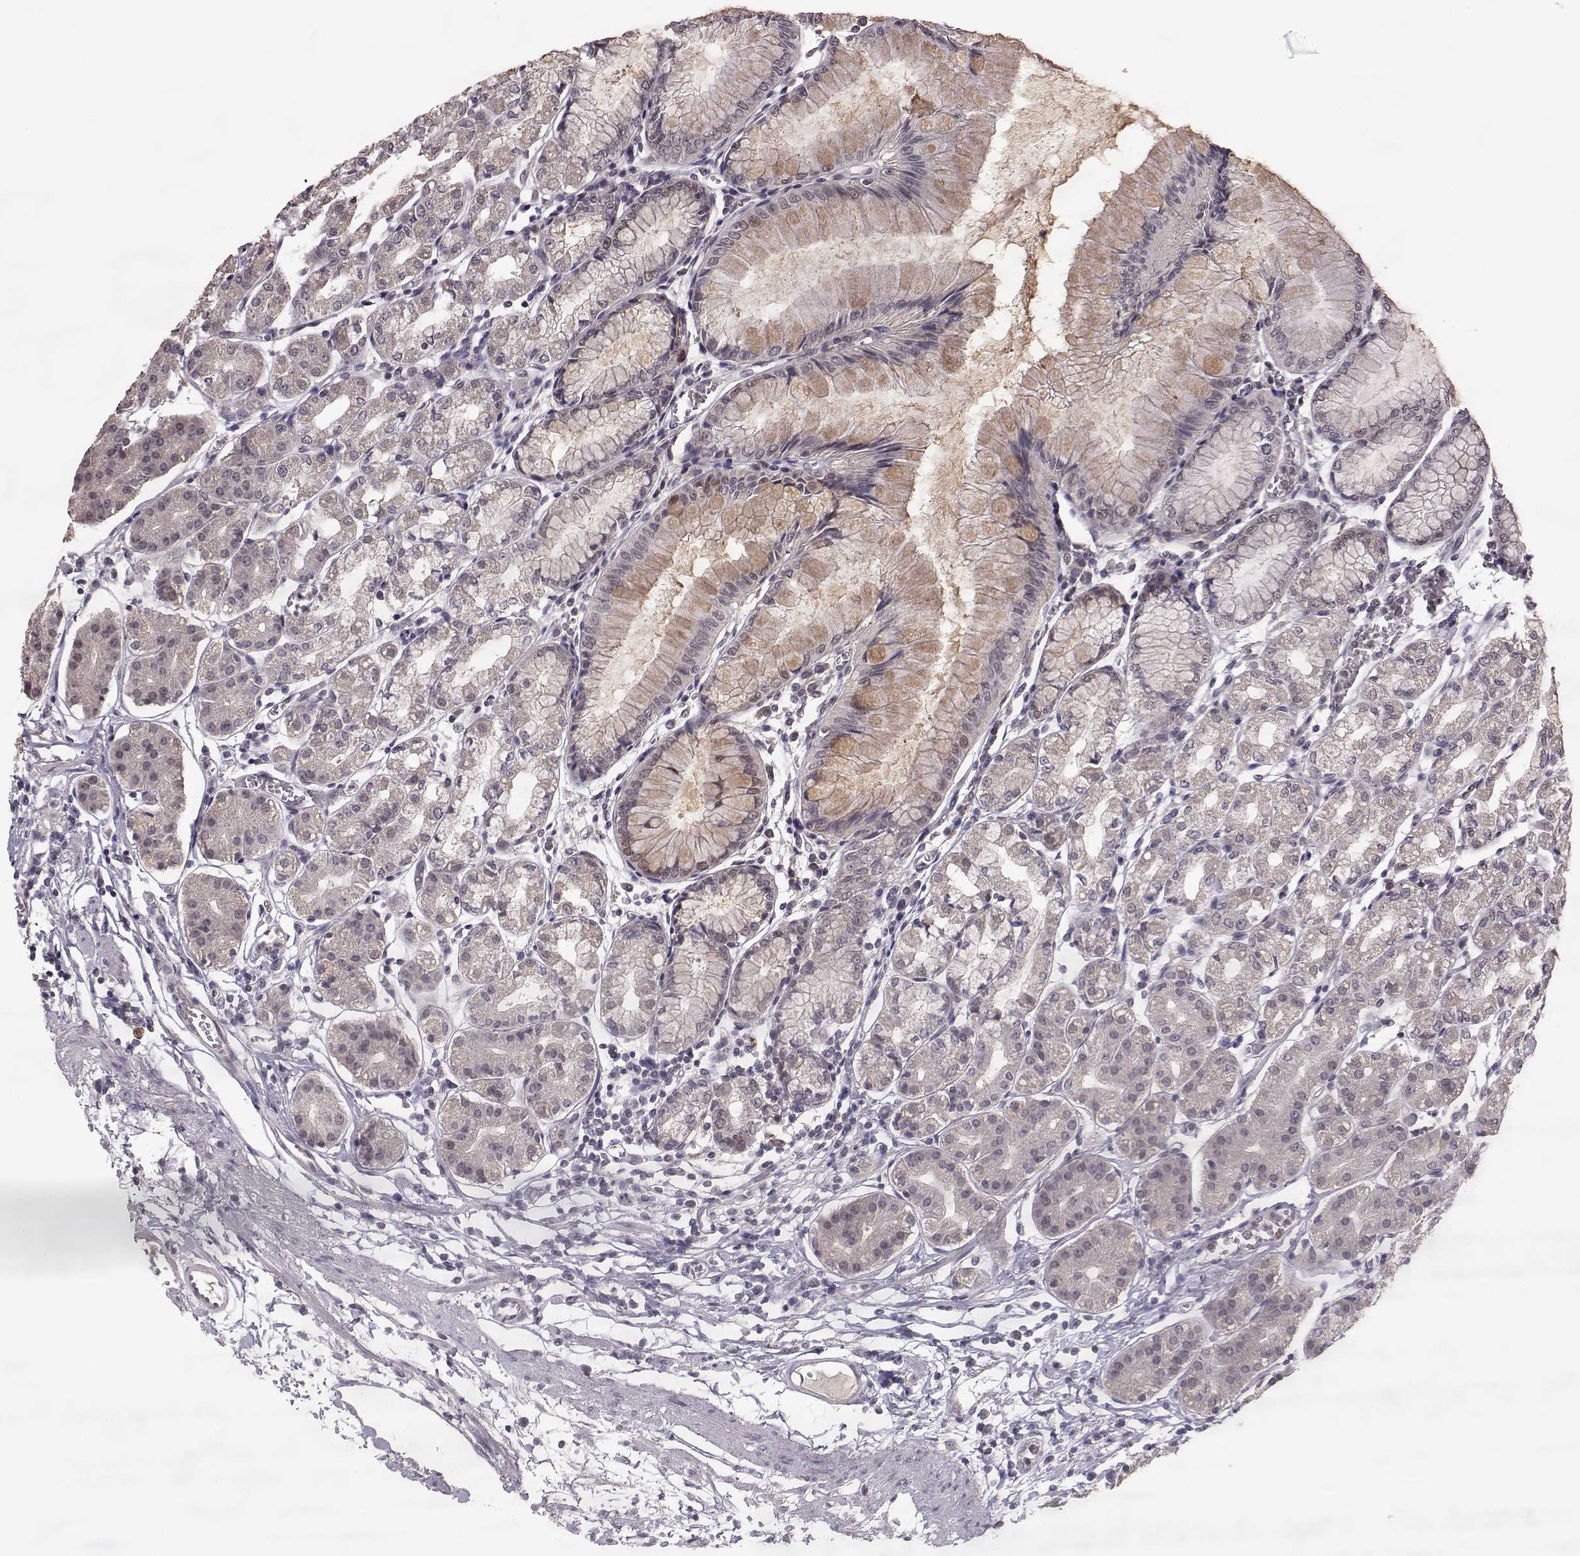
{"staining": {"intensity": "weak", "quantity": "25%-75%", "location": "cytoplasmic/membranous"}, "tissue": "stomach", "cell_type": "Glandular cells", "image_type": "normal", "snomed": [{"axis": "morphology", "description": "Normal tissue, NOS"}, {"axis": "topography", "description": "Skeletal muscle"}, {"axis": "topography", "description": "Stomach"}], "caption": "Brown immunohistochemical staining in unremarkable human stomach reveals weak cytoplasmic/membranous staining in about 25%-75% of glandular cells. Using DAB (3,3'-diaminobenzidine) (brown) and hematoxylin (blue) stains, captured at high magnification using brightfield microscopy.", "gene": "ELOVL5", "patient": {"sex": "female", "age": 57}}